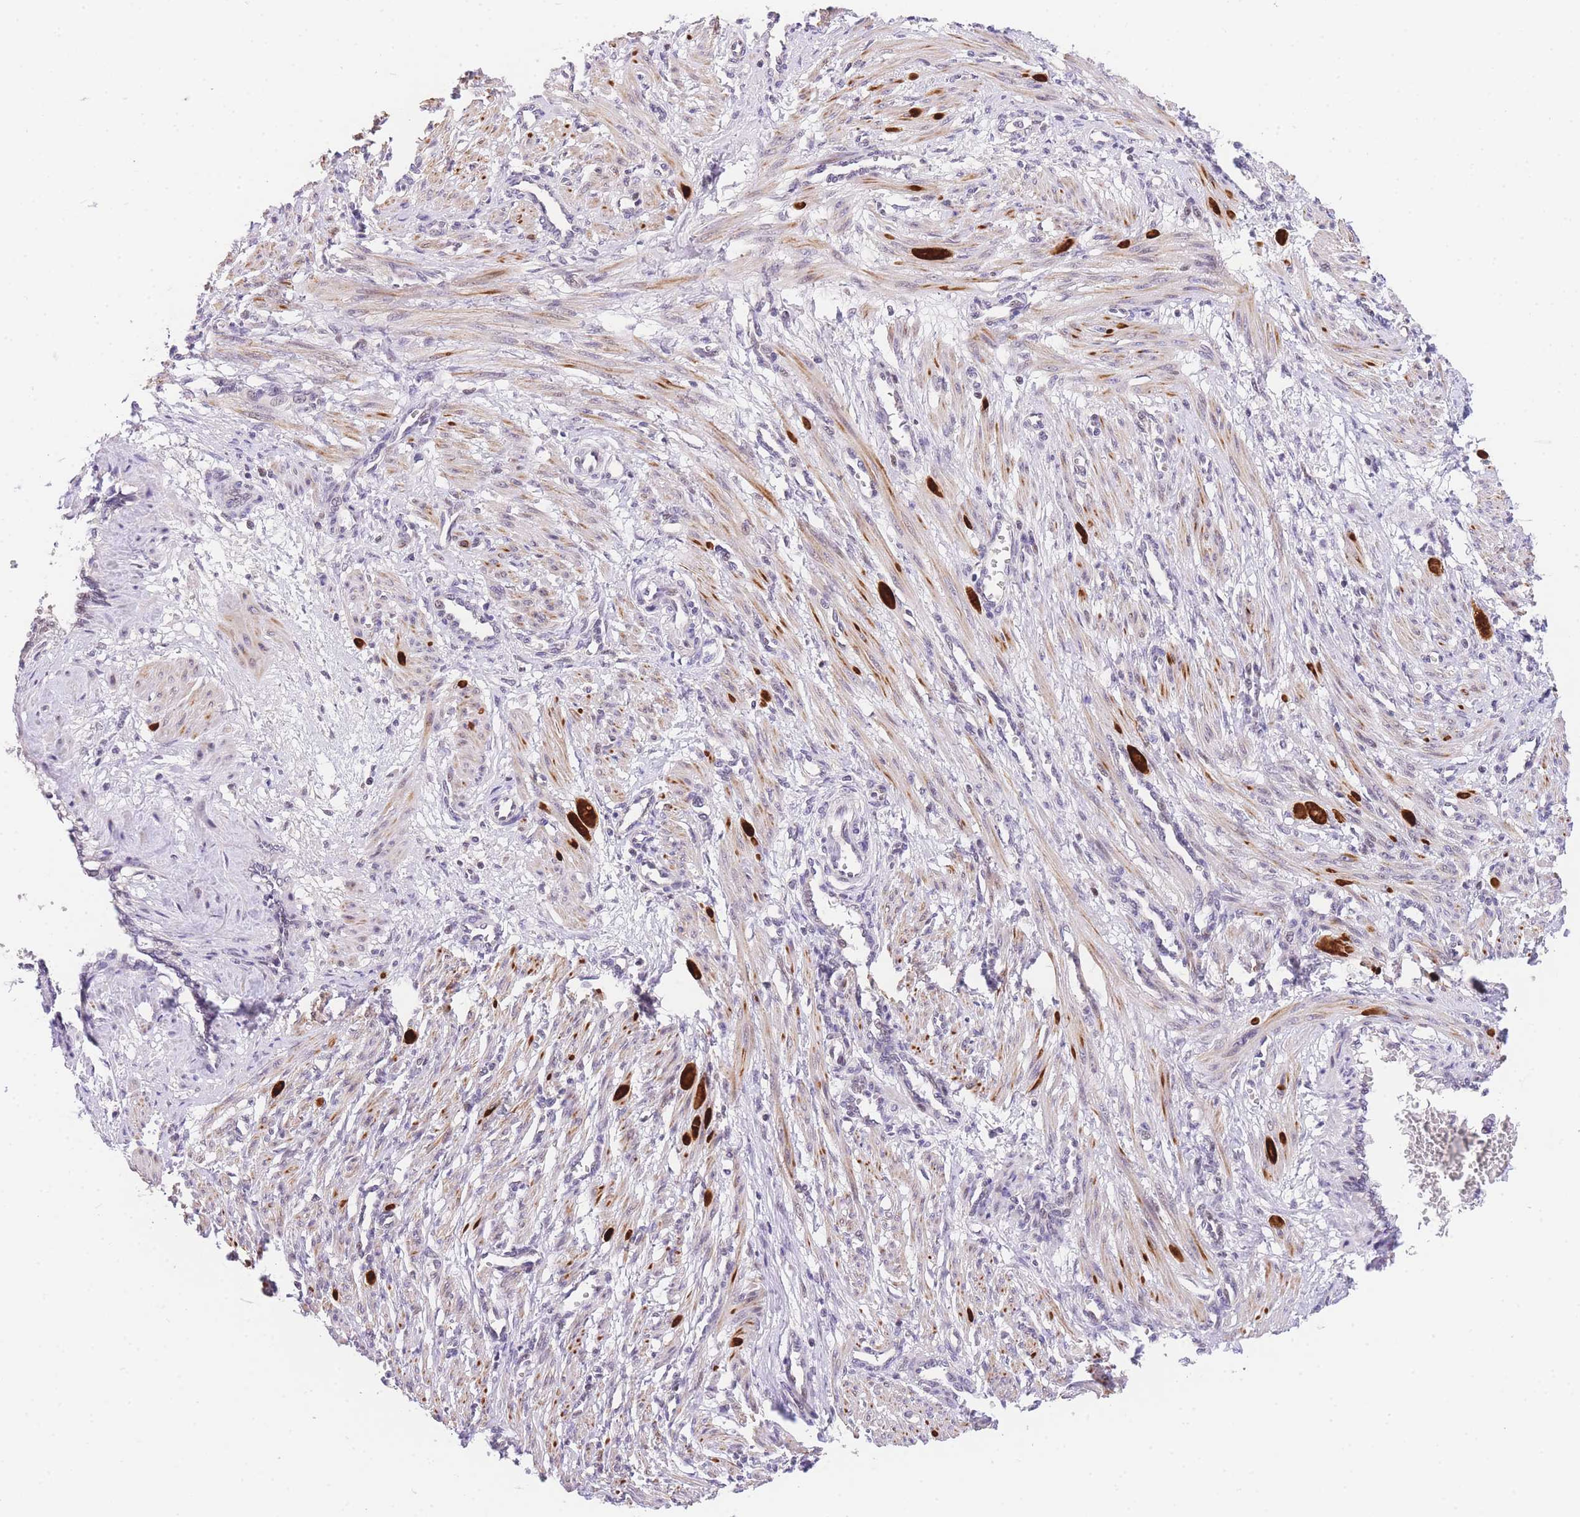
{"staining": {"intensity": "moderate", "quantity": ">75%", "location": "cytoplasmic/membranous"}, "tissue": "smooth muscle", "cell_type": "Smooth muscle cells", "image_type": "normal", "snomed": [{"axis": "morphology", "description": "Normal tissue, NOS"}, {"axis": "topography", "description": "Endometrium"}], "caption": "Immunohistochemical staining of normal human smooth muscle demonstrates moderate cytoplasmic/membranous protein staining in approximately >75% of smooth muscle cells. Immunohistochemistry stains the protein in brown and the nuclei are stained blue.", "gene": "SLC35F2", "patient": {"sex": "female", "age": 33}}